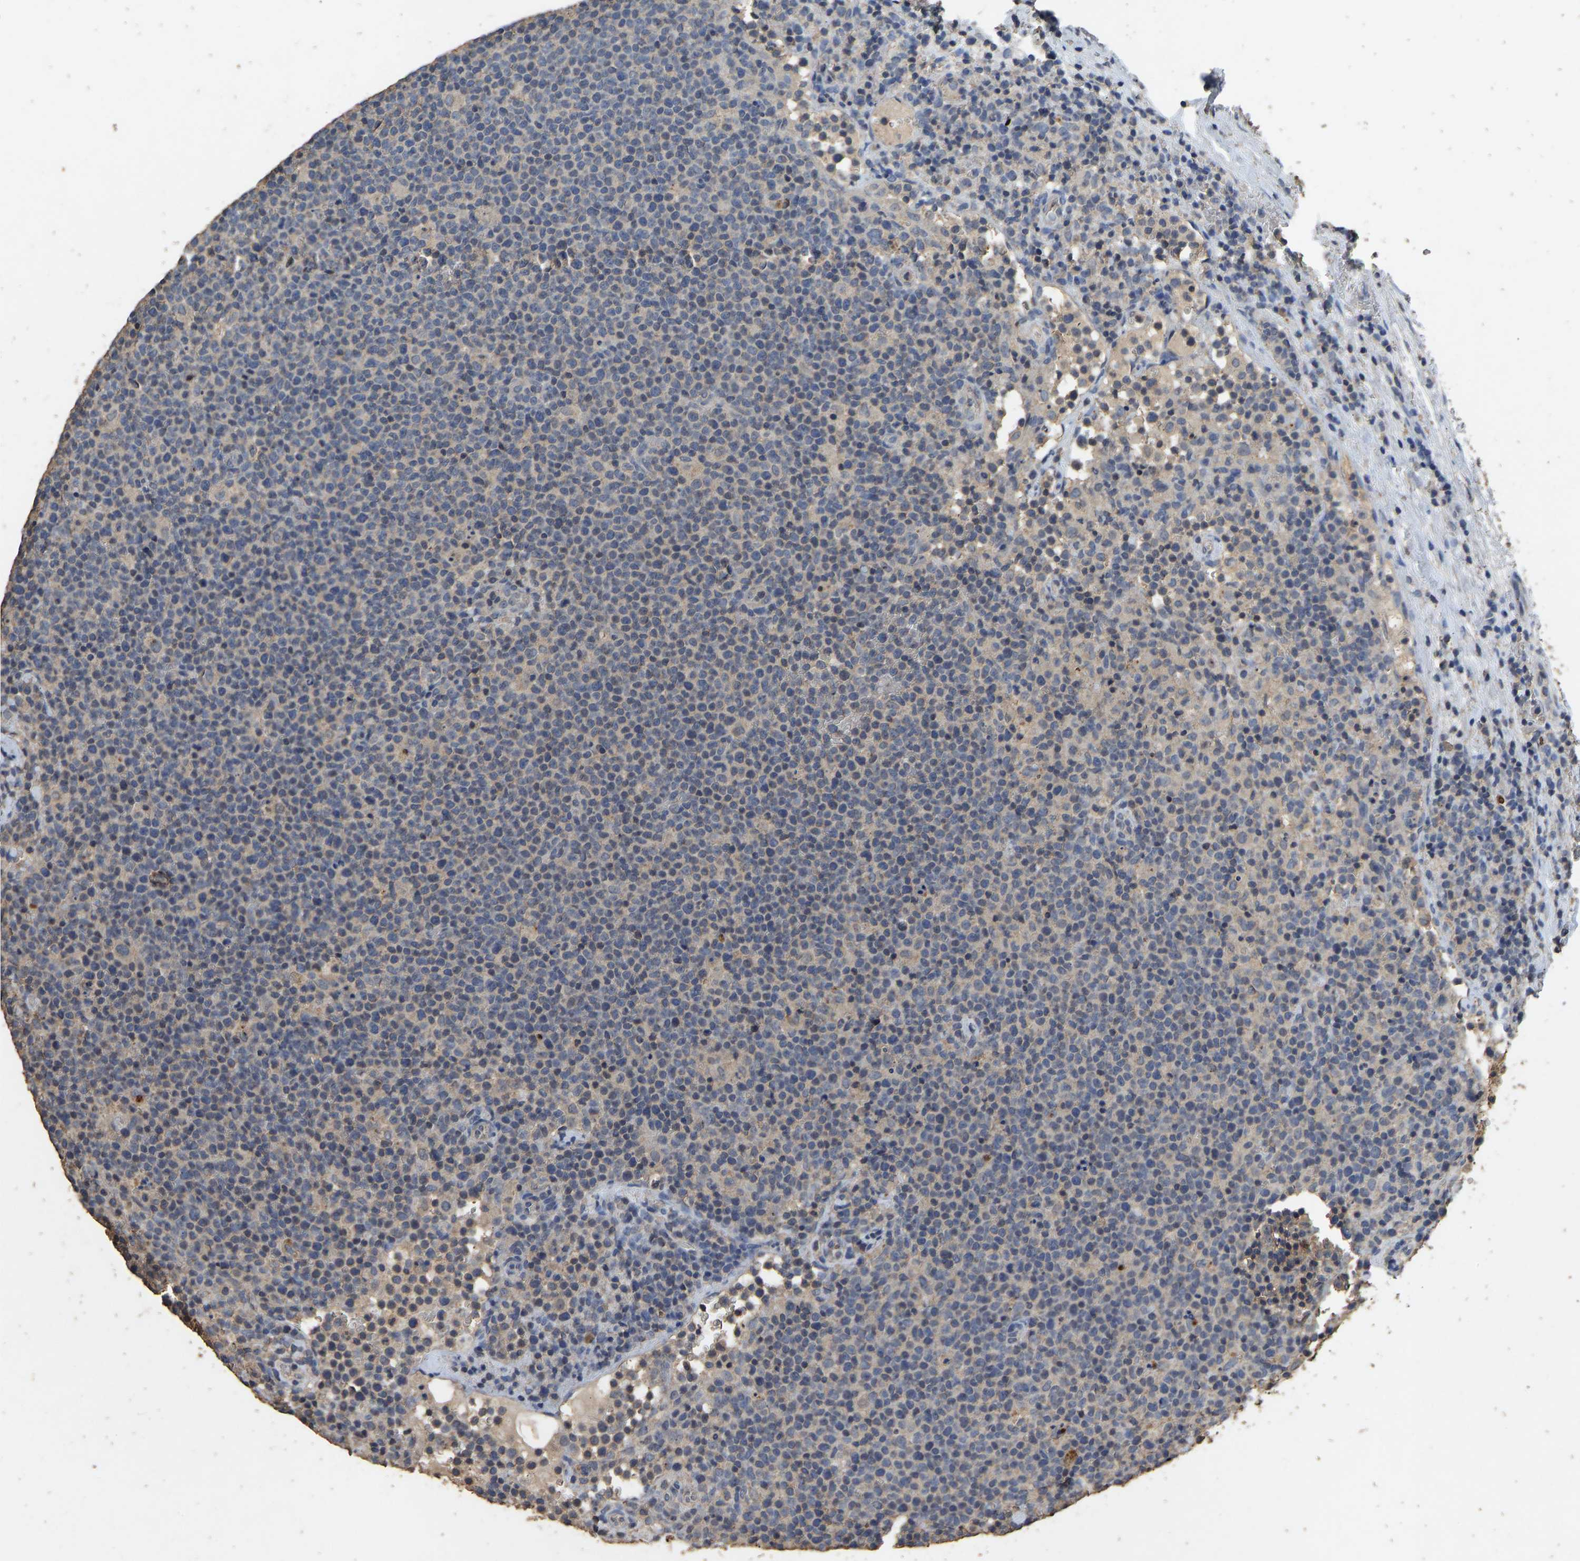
{"staining": {"intensity": "weak", "quantity": "25%-75%", "location": "cytoplasmic/membranous"}, "tissue": "lymphoma", "cell_type": "Tumor cells", "image_type": "cancer", "snomed": [{"axis": "morphology", "description": "Malignant lymphoma, non-Hodgkin's type, High grade"}, {"axis": "topography", "description": "Lymph node"}], "caption": "Lymphoma tissue displays weak cytoplasmic/membranous expression in about 25%-75% of tumor cells", "gene": "CIDEC", "patient": {"sex": "male", "age": 61}}